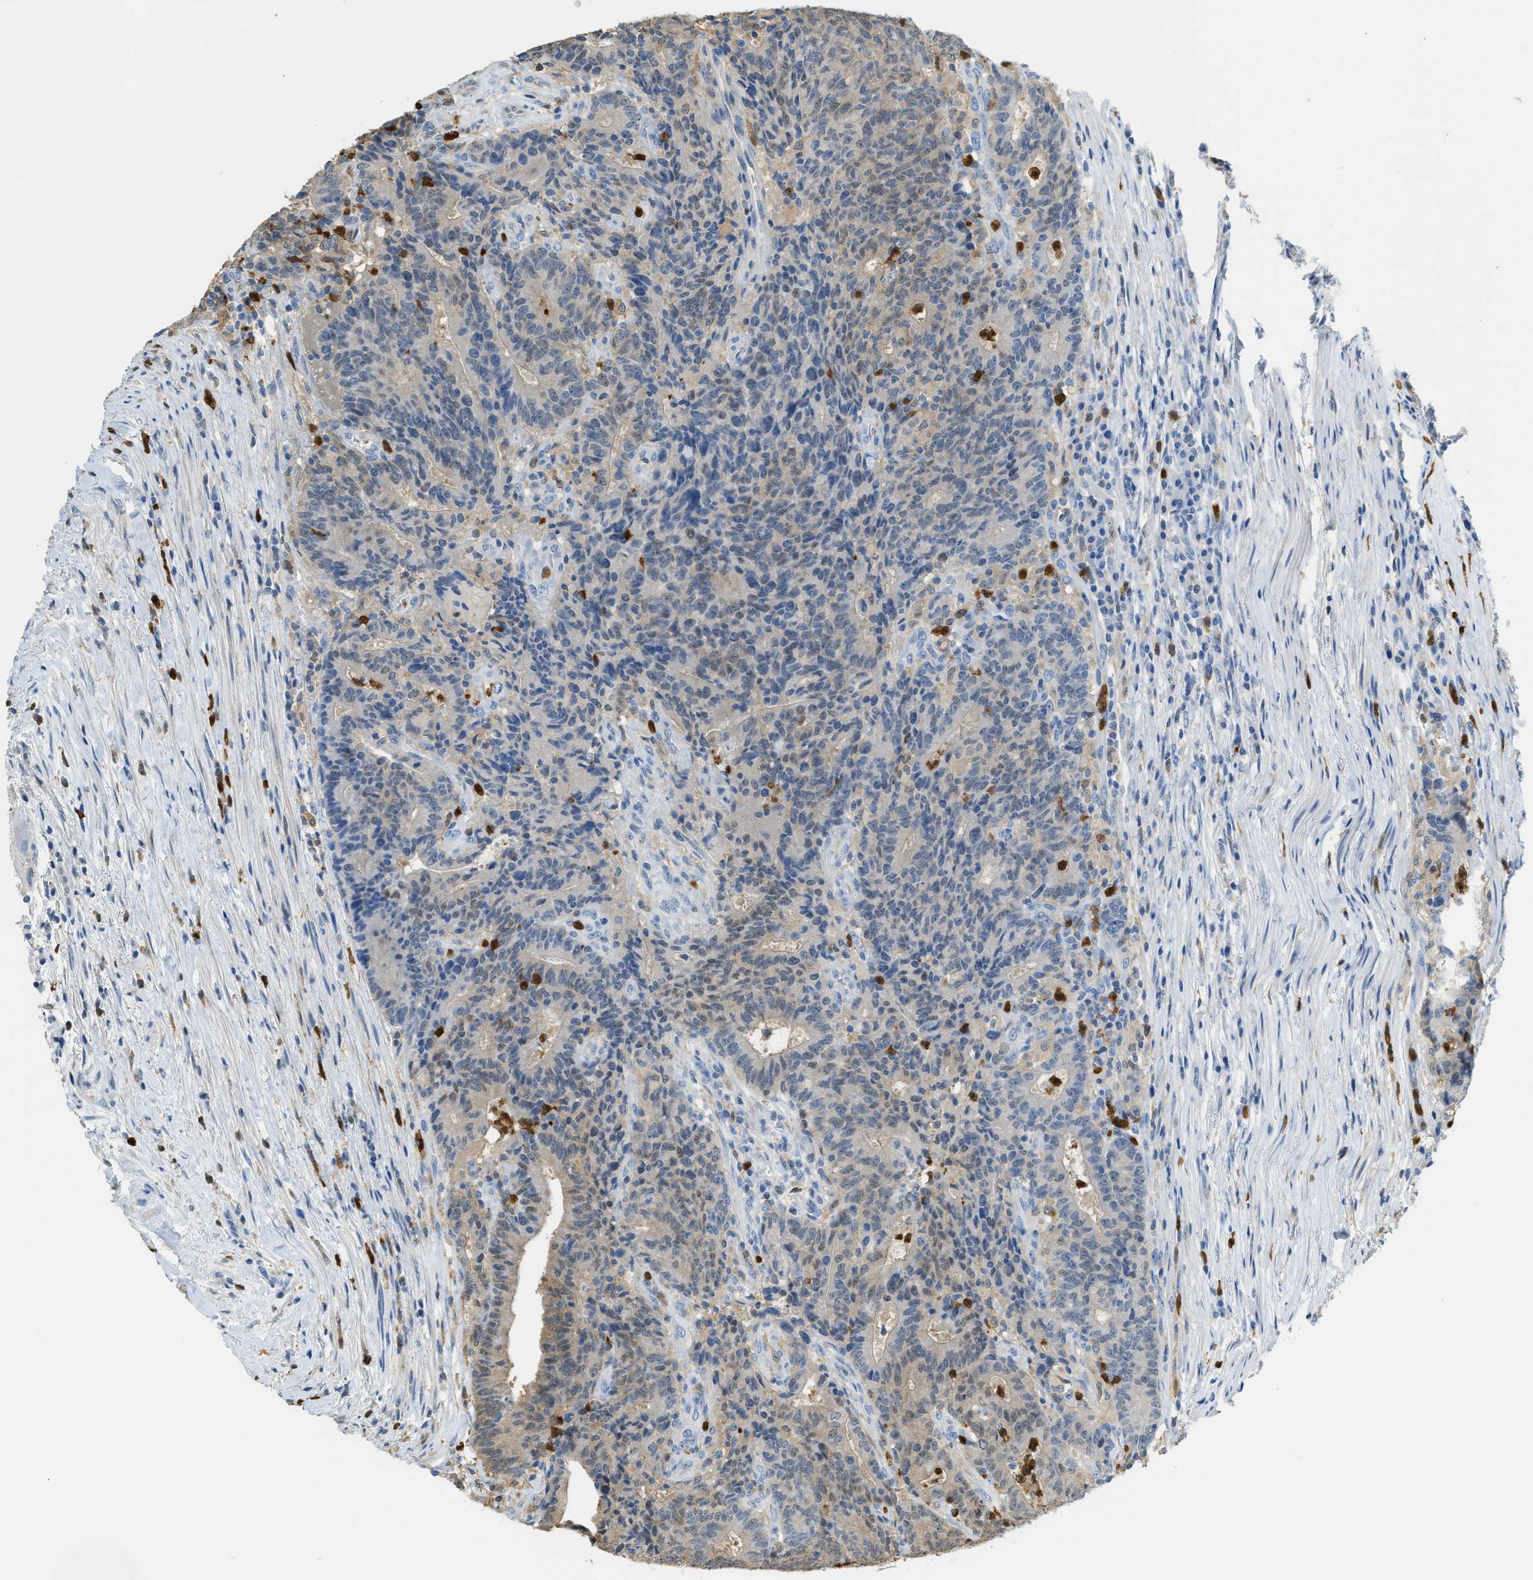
{"staining": {"intensity": "moderate", "quantity": "25%-75%", "location": "cytoplasmic/membranous"}, "tissue": "colorectal cancer", "cell_type": "Tumor cells", "image_type": "cancer", "snomed": [{"axis": "morphology", "description": "Normal tissue, NOS"}, {"axis": "morphology", "description": "Adenocarcinoma, NOS"}, {"axis": "topography", "description": "Colon"}], "caption": "DAB immunohistochemical staining of colorectal adenocarcinoma demonstrates moderate cytoplasmic/membranous protein positivity in about 25%-75% of tumor cells.", "gene": "SERPINB1", "patient": {"sex": "female", "age": 75}}